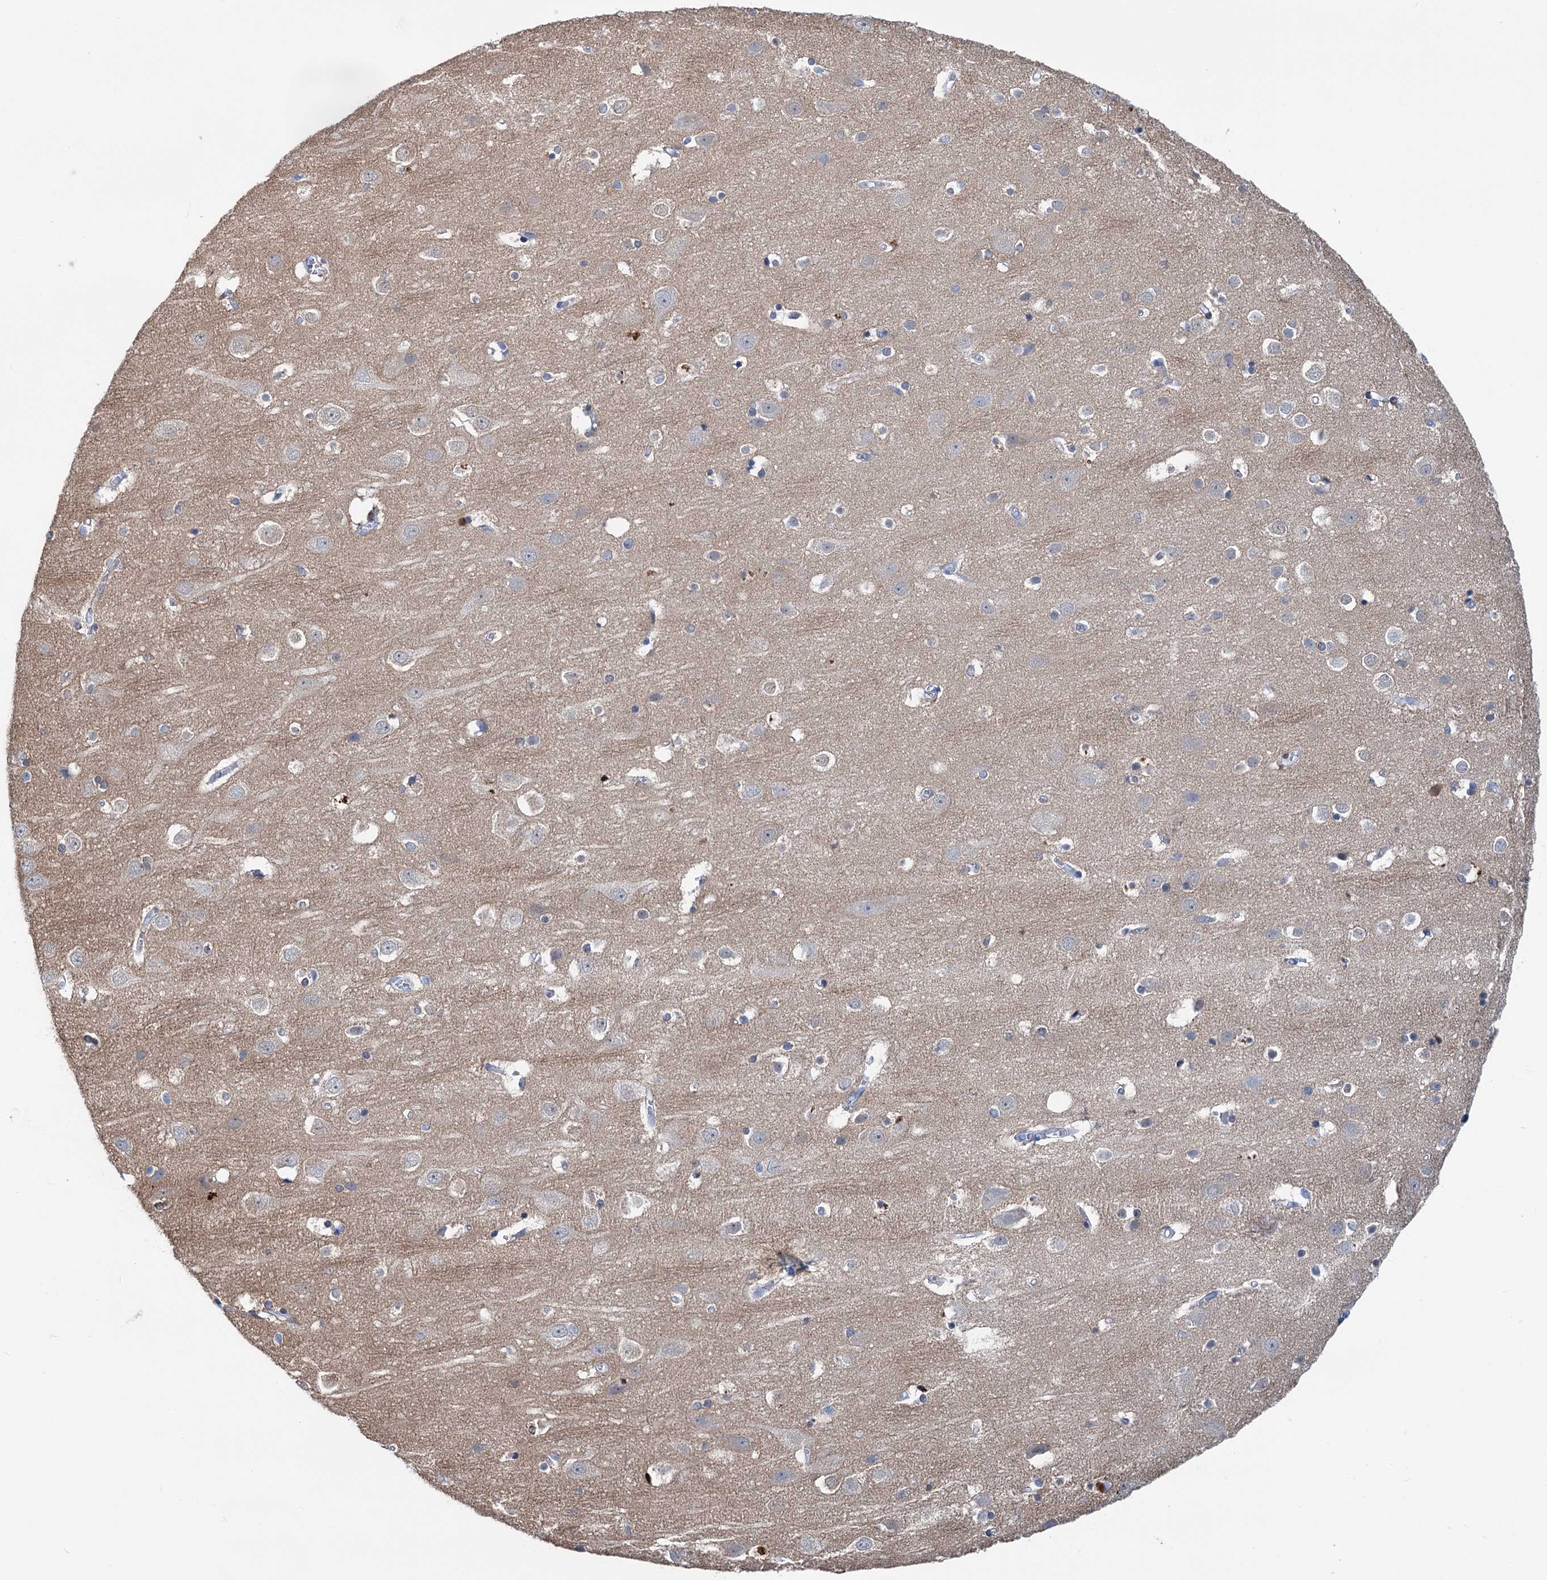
{"staining": {"intensity": "negative", "quantity": "none", "location": "none"}, "tissue": "cerebral cortex", "cell_type": "Endothelial cells", "image_type": "normal", "snomed": [{"axis": "morphology", "description": "Normal tissue, NOS"}, {"axis": "topography", "description": "Cerebral cortex"}], "caption": "Immunohistochemistry (IHC) histopathology image of unremarkable cerebral cortex: human cerebral cortex stained with DAB demonstrates no significant protein staining in endothelial cells.", "gene": "CHDH", "patient": {"sex": "male", "age": 54}}